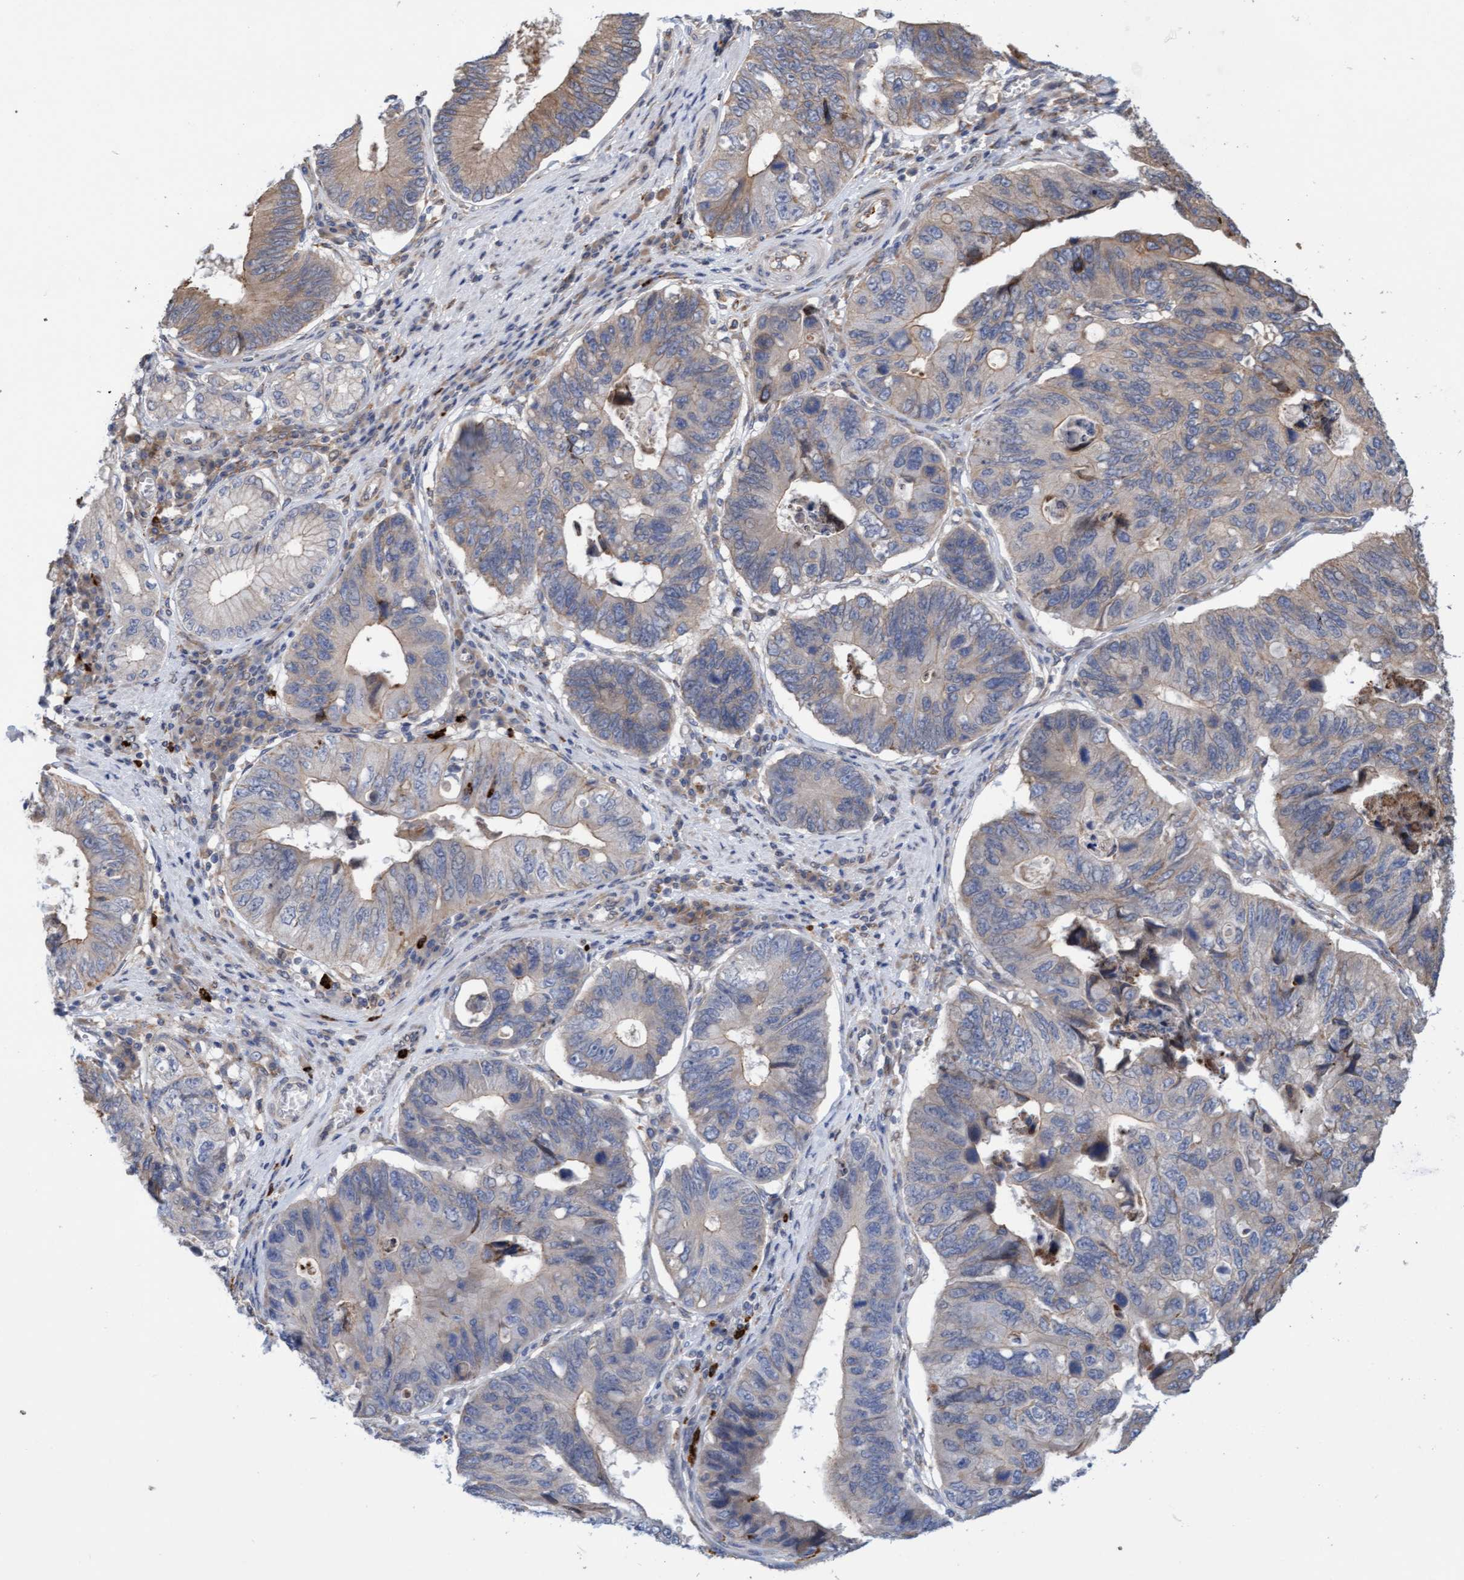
{"staining": {"intensity": "weak", "quantity": "25%-75%", "location": "cytoplasmic/membranous"}, "tissue": "stomach cancer", "cell_type": "Tumor cells", "image_type": "cancer", "snomed": [{"axis": "morphology", "description": "Adenocarcinoma, NOS"}, {"axis": "topography", "description": "Stomach"}], "caption": "Immunohistochemistry (IHC) histopathology image of human stomach cancer (adenocarcinoma) stained for a protein (brown), which demonstrates low levels of weak cytoplasmic/membranous staining in about 25%-75% of tumor cells.", "gene": "MMP8", "patient": {"sex": "male", "age": 59}}